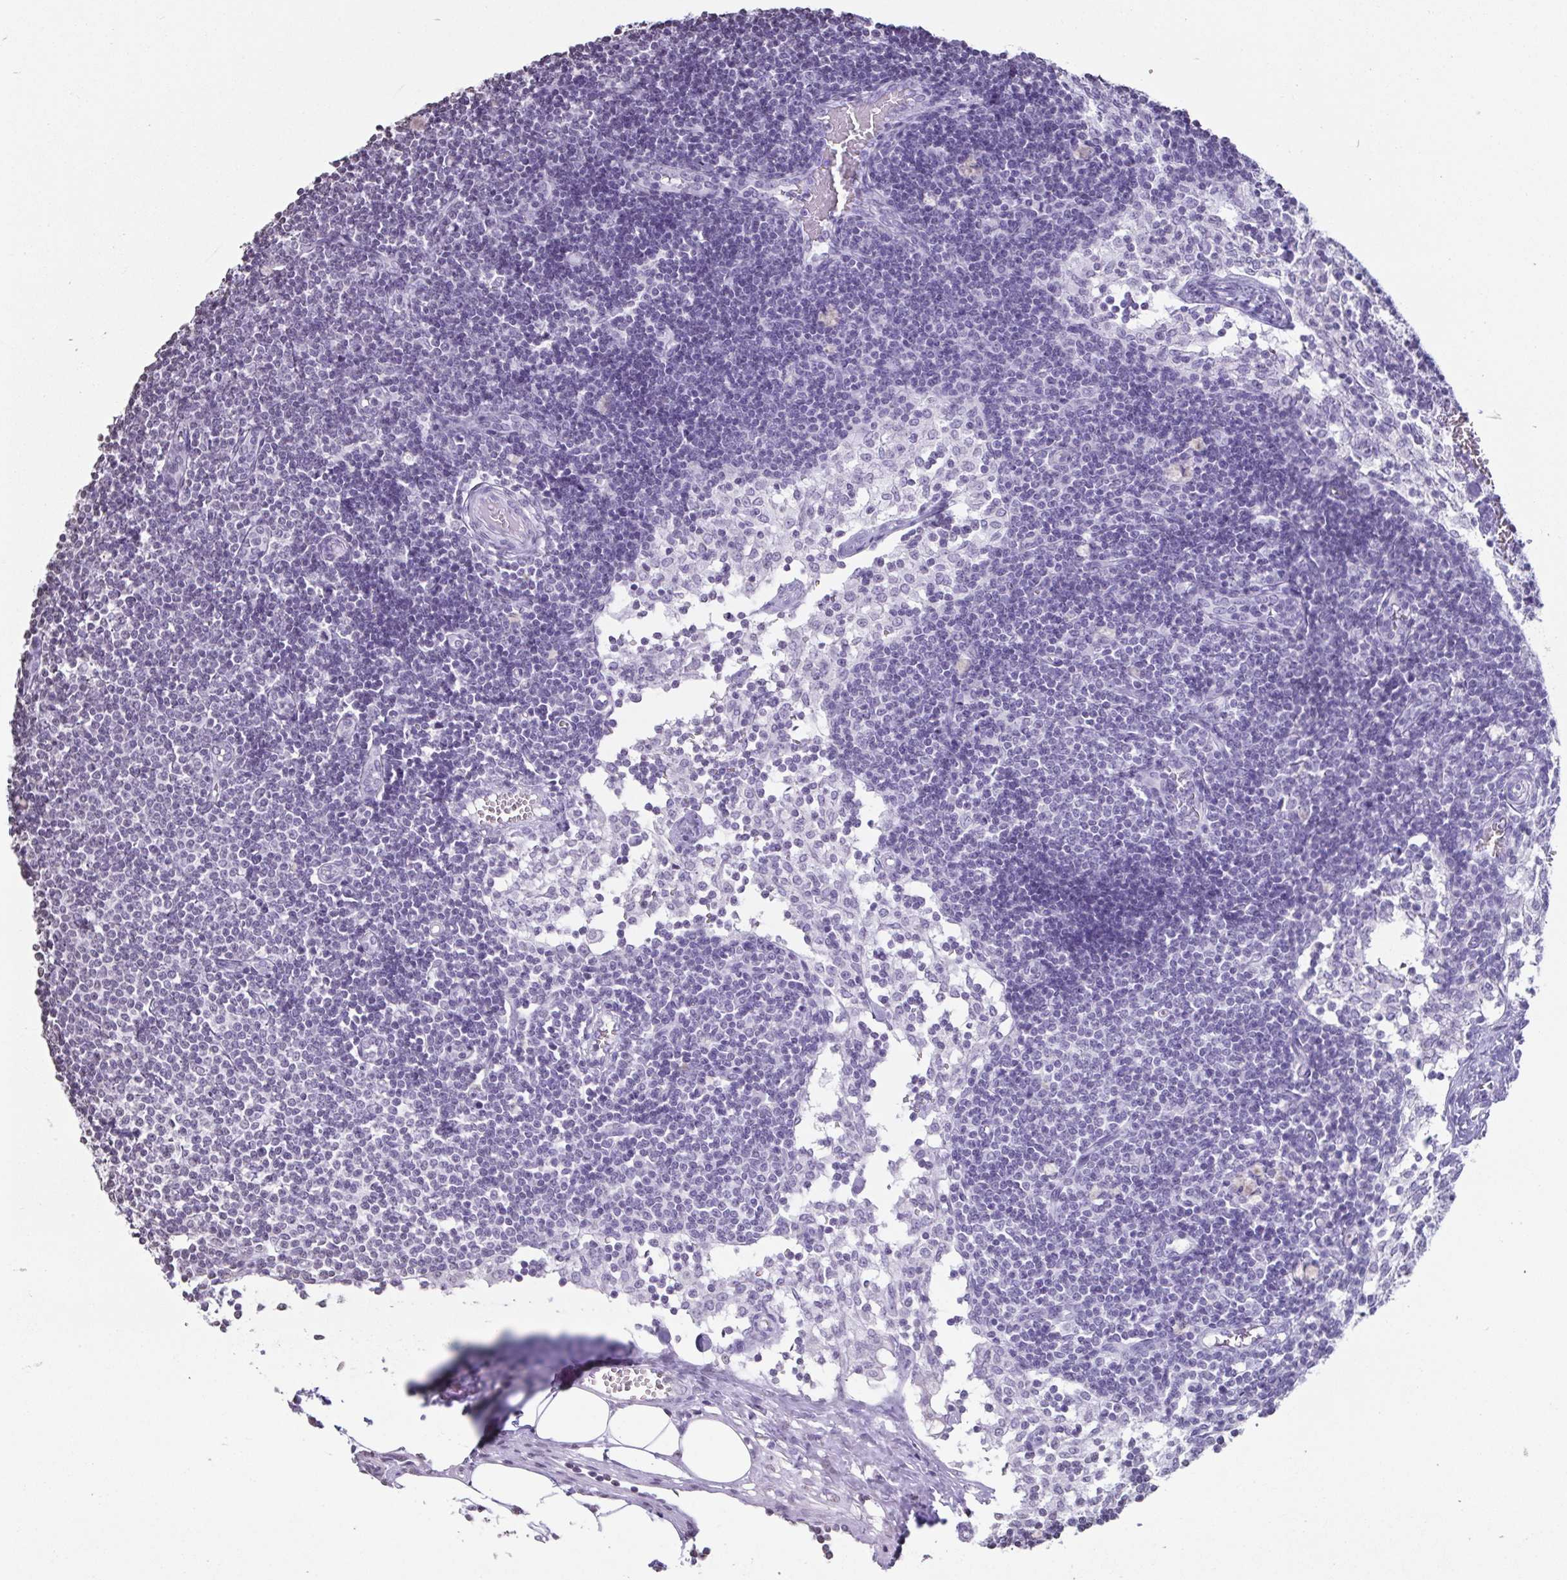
{"staining": {"intensity": "negative", "quantity": "none", "location": "none"}, "tissue": "lymph node", "cell_type": "Germinal center cells", "image_type": "normal", "snomed": [{"axis": "morphology", "description": "Normal tissue, NOS"}, {"axis": "topography", "description": "Lymph node"}], "caption": "Immunohistochemistry (IHC) histopathology image of unremarkable lymph node: human lymph node stained with DAB shows no significant protein expression in germinal center cells. Brightfield microscopy of IHC stained with DAB (3,3'-diaminobenzidine) (brown) and hematoxylin (blue), captured at high magnification.", "gene": "VCX2", "patient": {"sex": "female", "age": 31}}